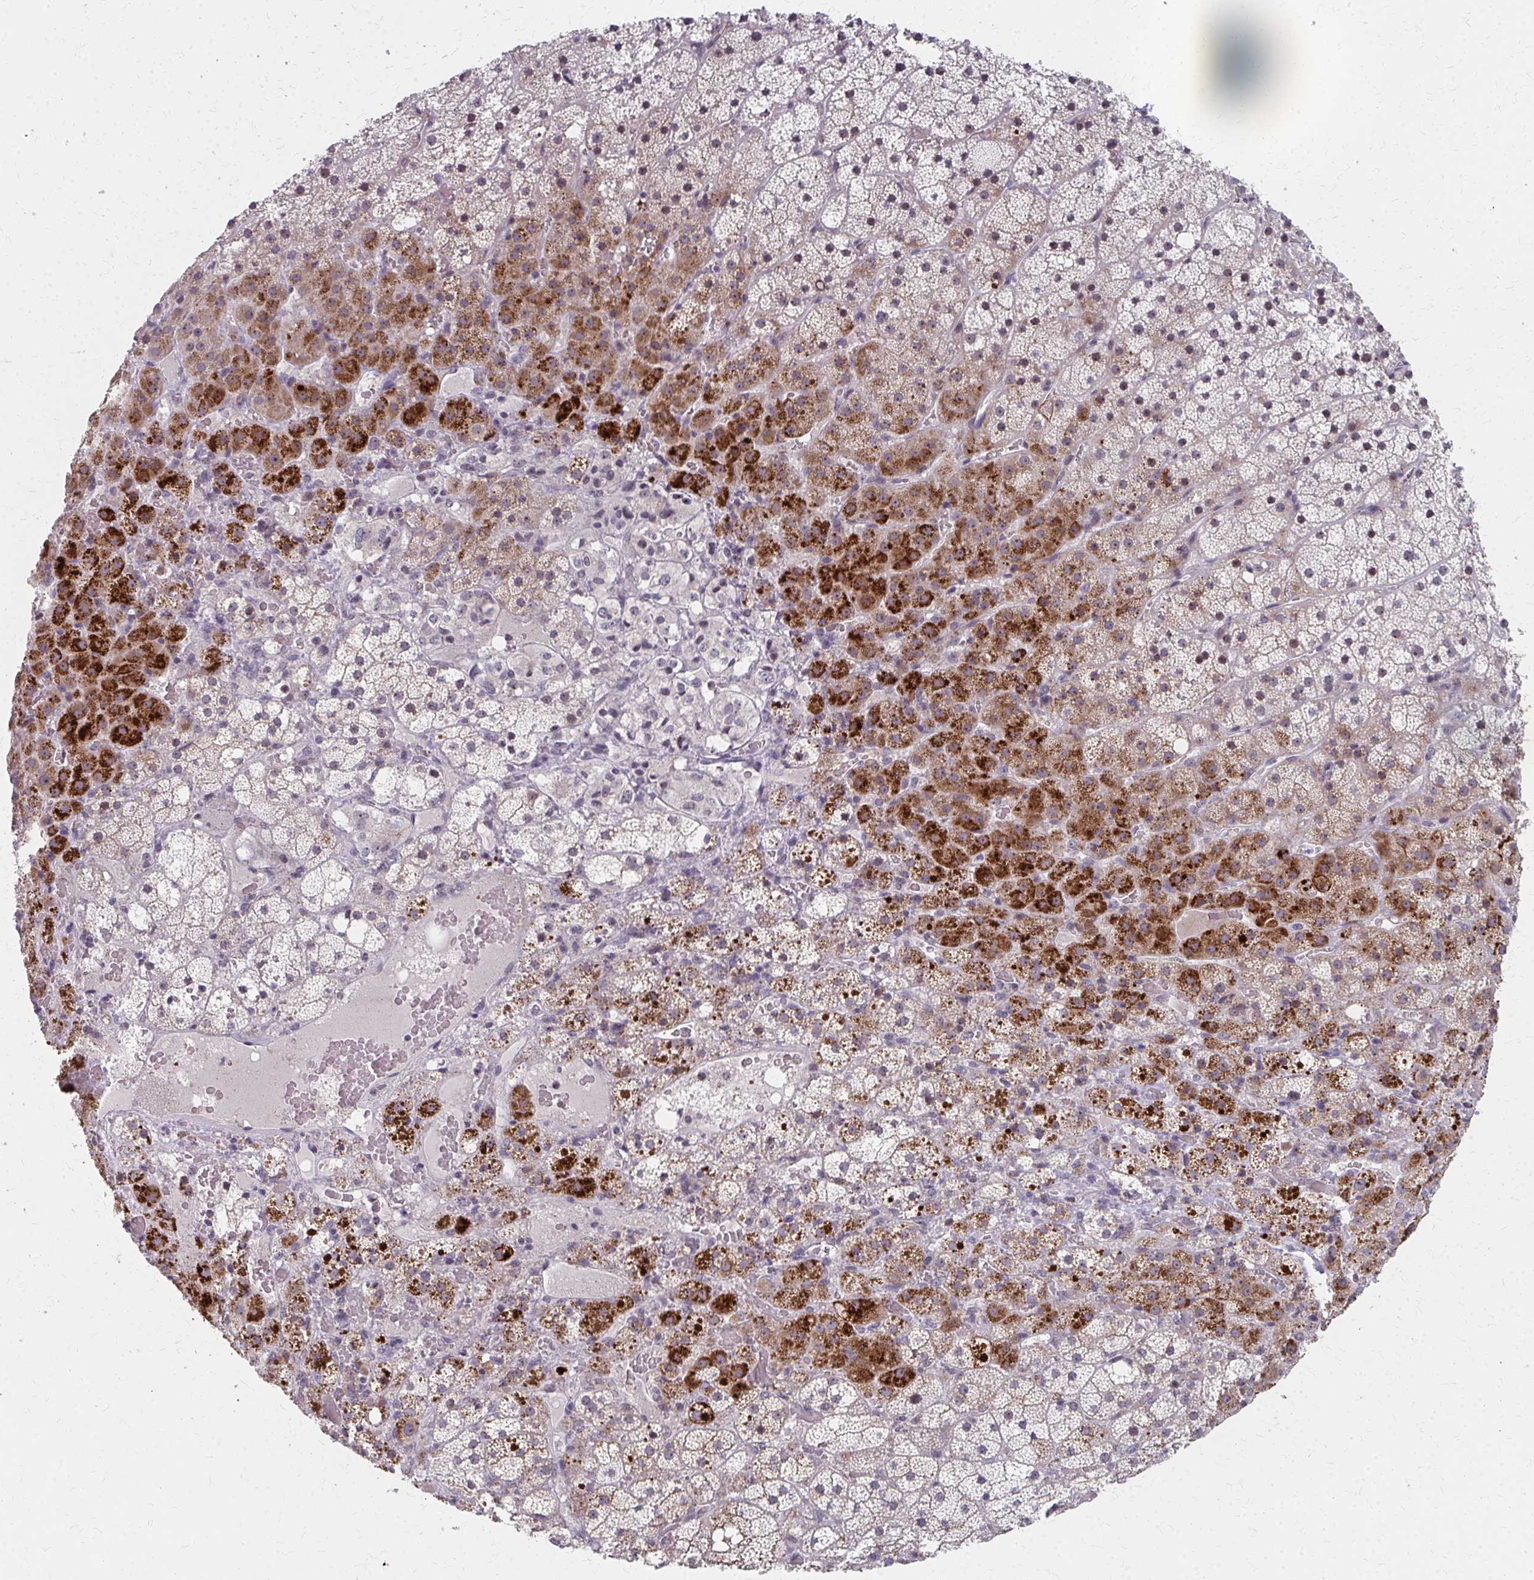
{"staining": {"intensity": "strong", "quantity": "<25%", "location": "cytoplasmic/membranous,nuclear"}, "tissue": "adrenal gland", "cell_type": "Glandular cells", "image_type": "normal", "snomed": [{"axis": "morphology", "description": "Normal tissue, NOS"}, {"axis": "topography", "description": "Adrenal gland"}], "caption": "IHC staining of unremarkable adrenal gland, which demonstrates medium levels of strong cytoplasmic/membranous,nuclear positivity in about <25% of glandular cells indicating strong cytoplasmic/membranous,nuclear protein expression. The staining was performed using DAB (brown) for protein detection and nuclei were counterstained in hematoxylin (blue).", "gene": "NUDT16", "patient": {"sex": "male", "age": 53}}